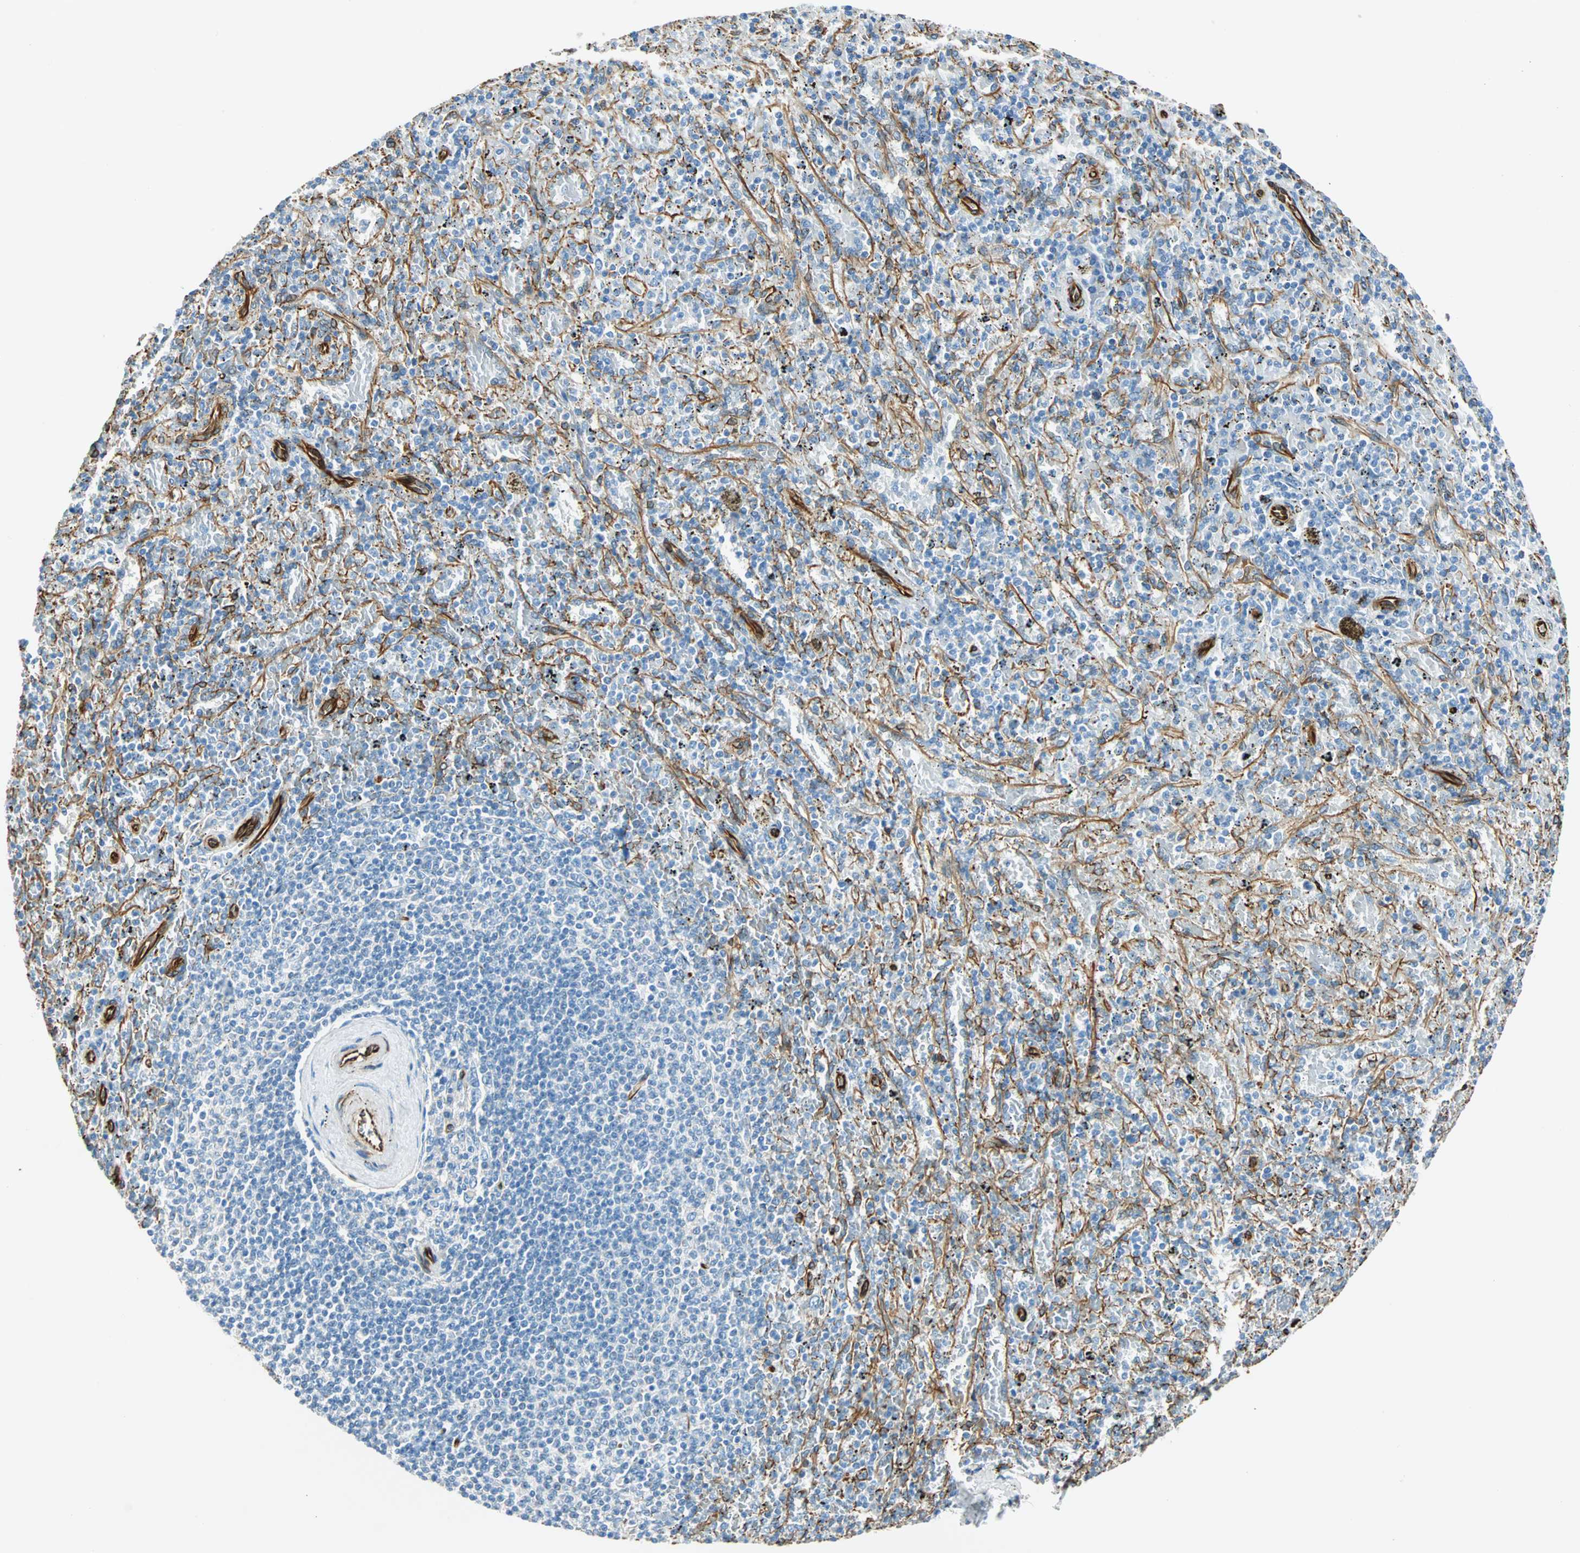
{"staining": {"intensity": "negative", "quantity": "none", "location": "none"}, "tissue": "spleen", "cell_type": "Cells in red pulp", "image_type": "normal", "snomed": [{"axis": "morphology", "description": "Normal tissue, NOS"}, {"axis": "topography", "description": "Spleen"}], "caption": "Immunohistochemical staining of unremarkable spleen displays no significant positivity in cells in red pulp.", "gene": "NES", "patient": {"sex": "female", "age": 43}}